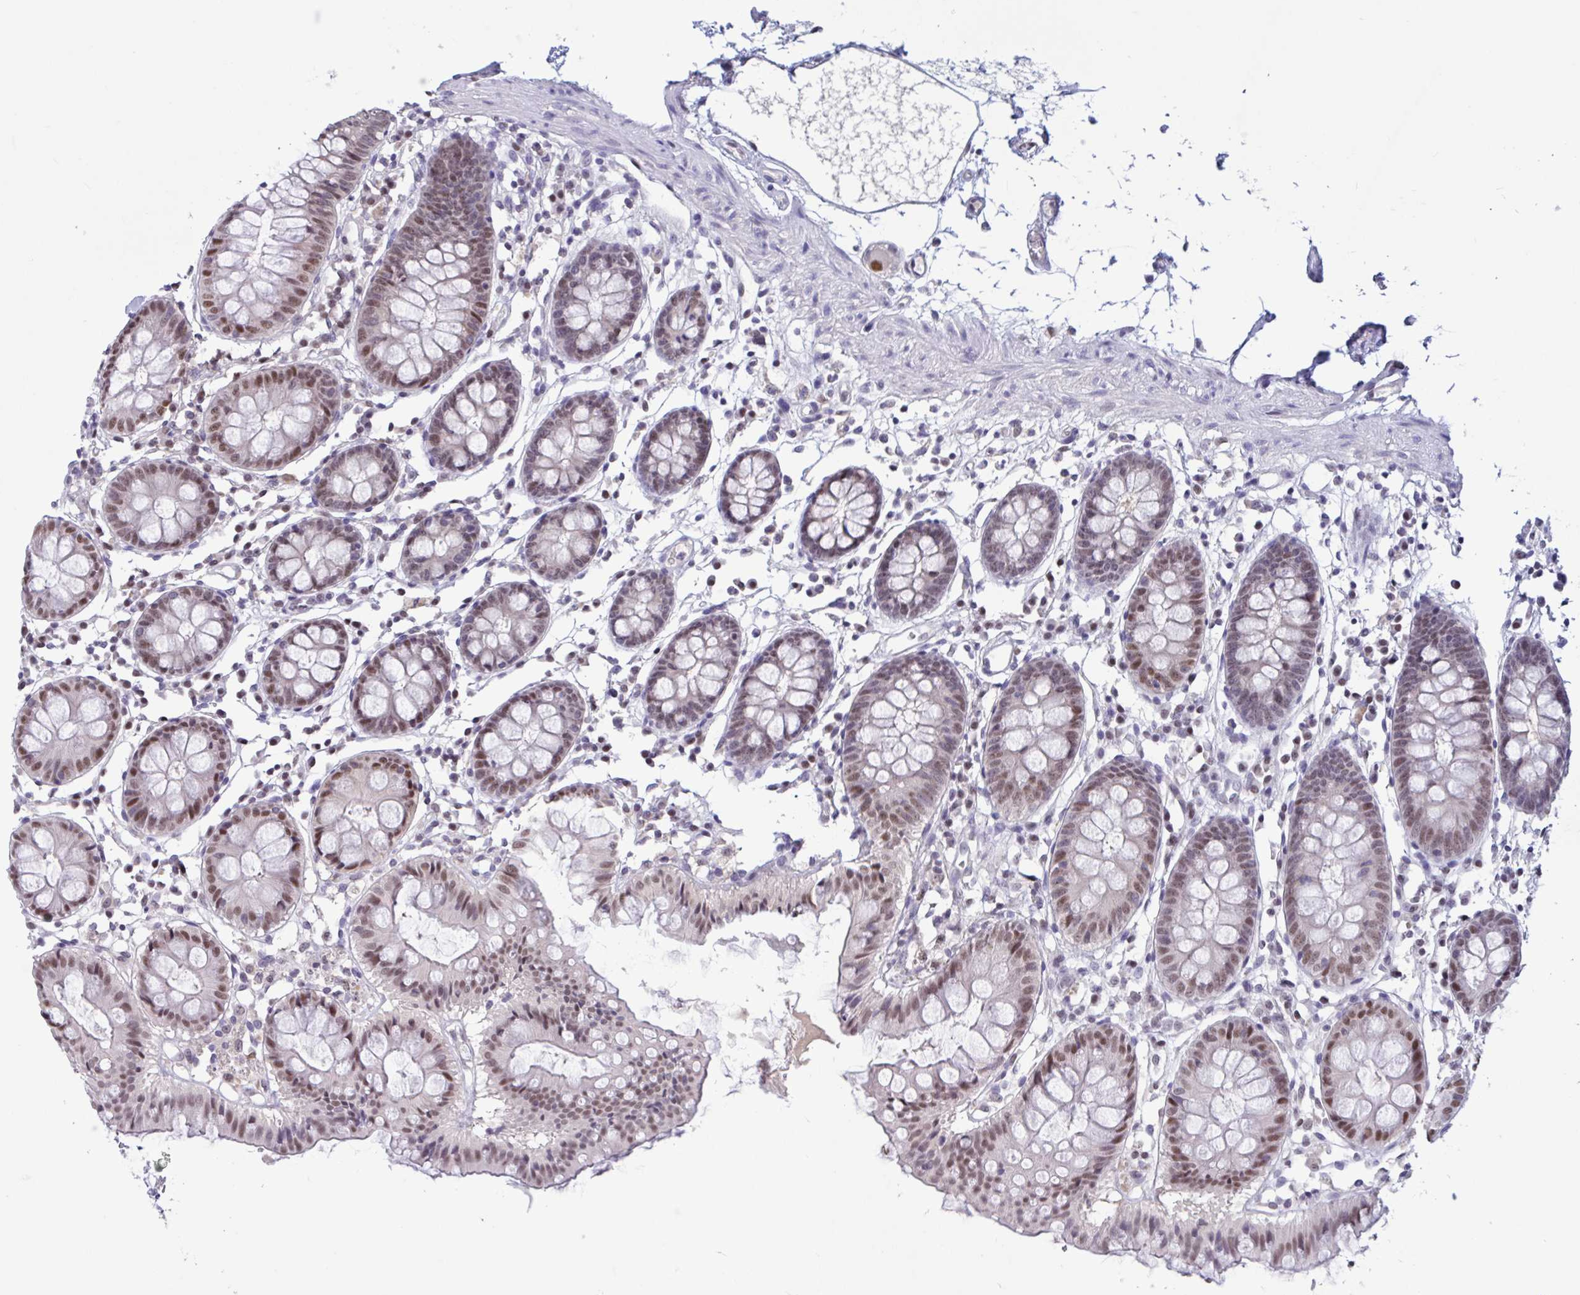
{"staining": {"intensity": "negative", "quantity": "none", "location": "none"}, "tissue": "colon", "cell_type": "Endothelial cells", "image_type": "normal", "snomed": [{"axis": "morphology", "description": "Normal tissue, NOS"}, {"axis": "topography", "description": "Colon"}], "caption": "The micrograph demonstrates no staining of endothelial cells in normal colon.", "gene": "RBL1", "patient": {"sex": "female", "age": 84}}